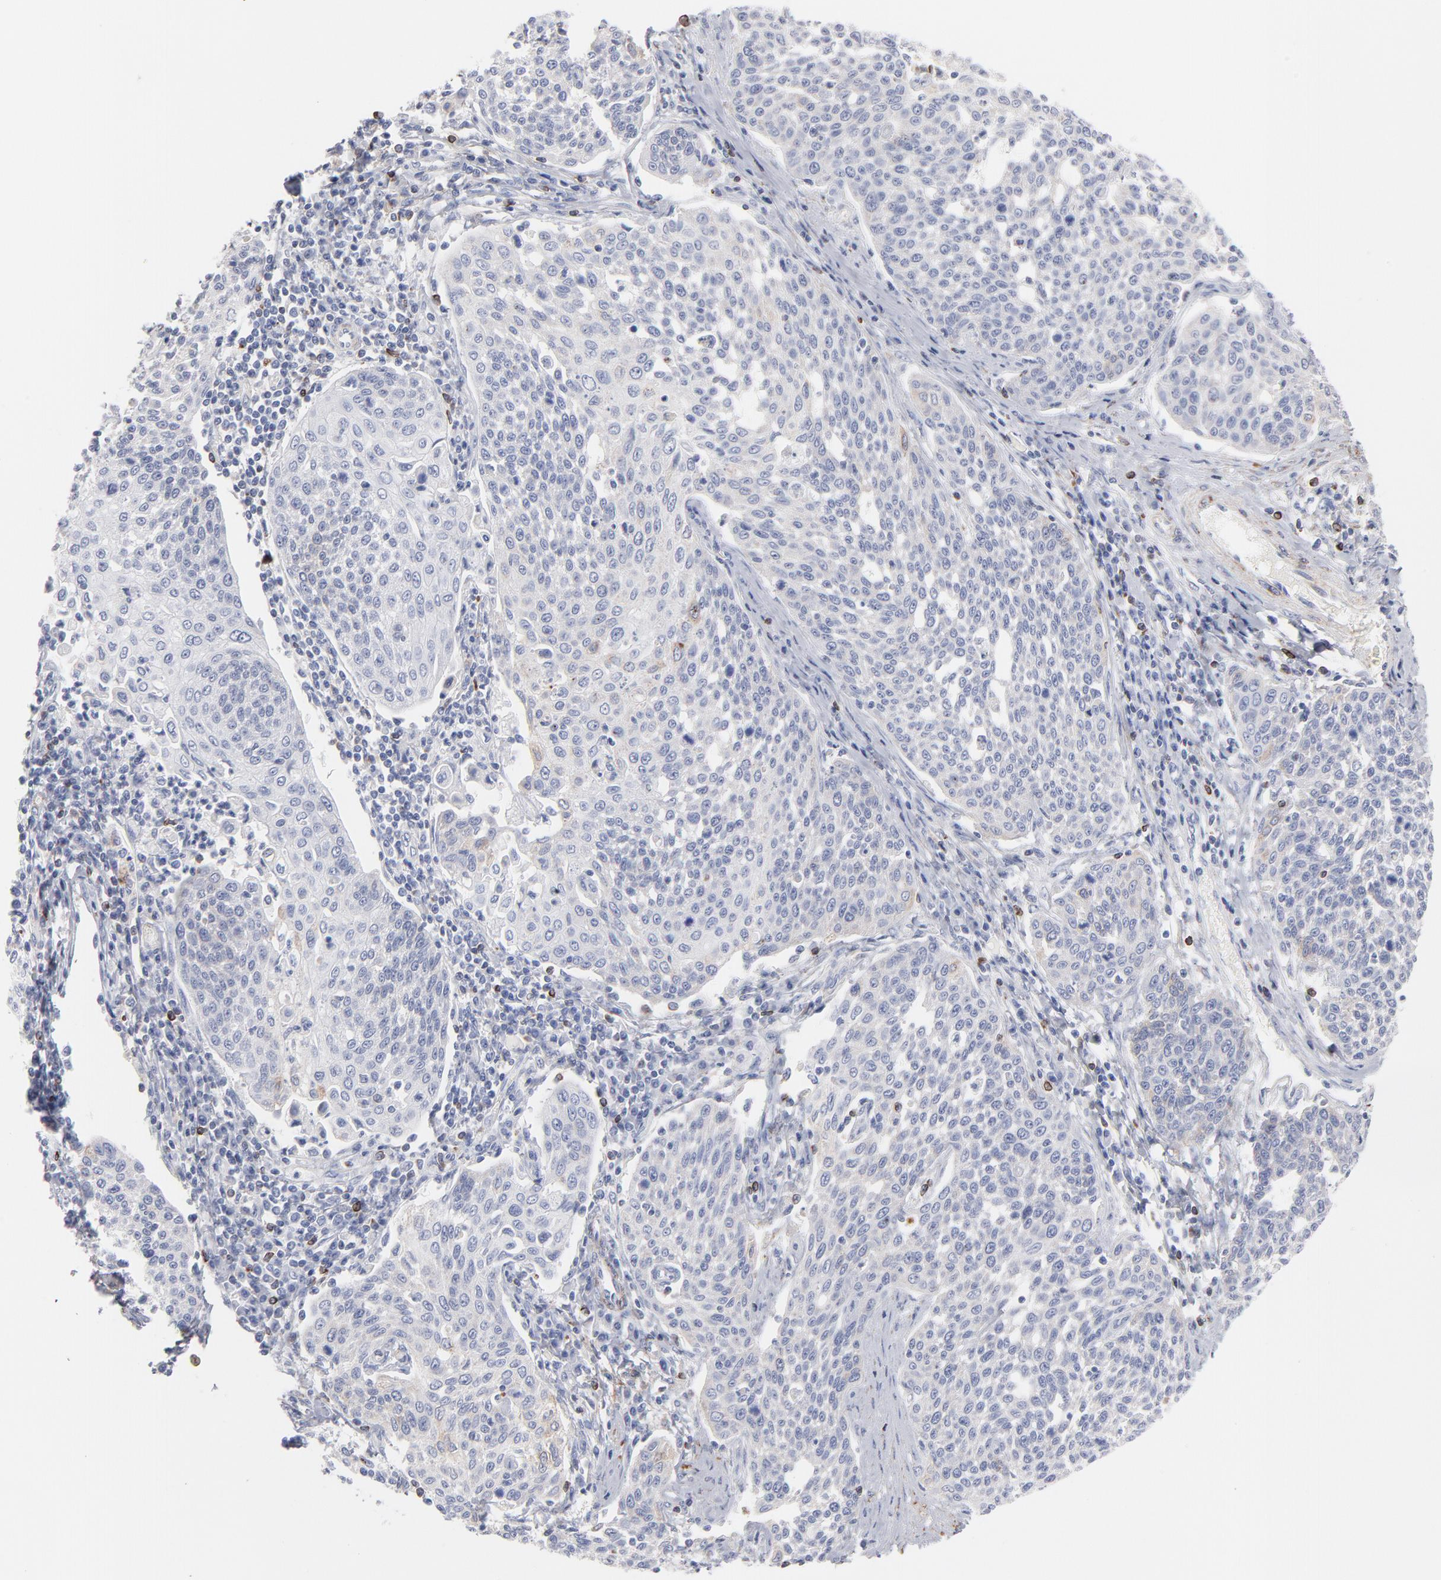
{"staining": {"intensity": "negative", "quantity": "none", "location": "none"}, "tissue": "cervical cancer", "cell_type": "Tumor cells", "image_type": "cancer", "snomed": [{"axis": "morphology", "description": "Squamous cell carcinoma, NOS"}, {"axis": "topography", "description": "Cervix"}], "caption": "There is no significant expression in tumor cells of cervical squamous cell carcinoma.", "gene": "MID1", "patient": {"sex": "female", "age": 34}}